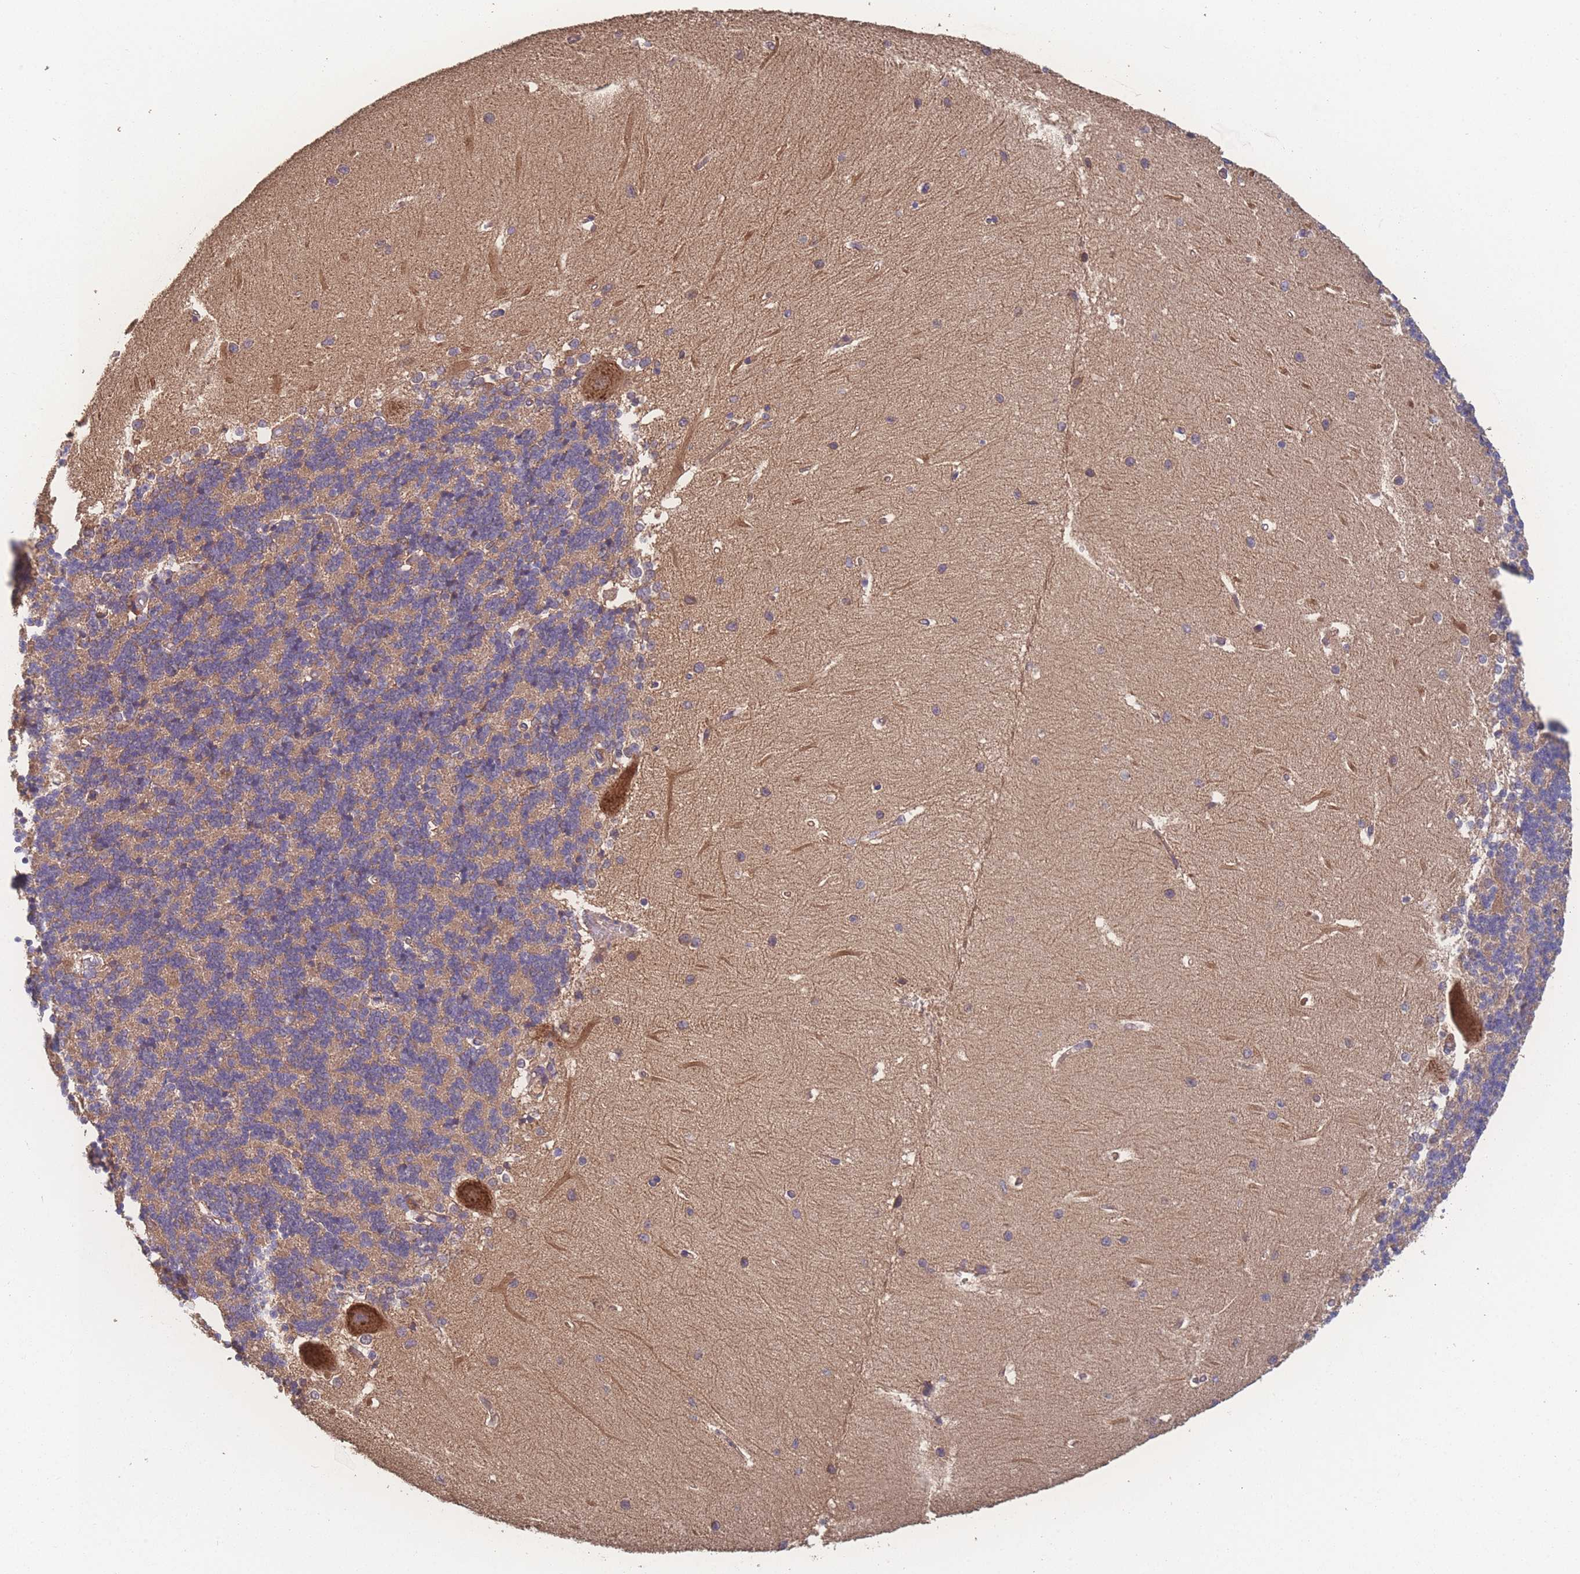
{"staining": {"intensity": "moderate", "quantity": "25%-75%", "location": "cytoplasmic/membranous"}, "tissue": "cerebellum", "cell_type": "Cells in granular layer", "image_type": "normal", "snomed": [{"axis": "morphology", "description": "Normal tissue, NOS"}, {"axis": "topography", "description": "Cerebellum"}], "caption": "Immunohistochemistry (IHC) histopathology image of benign human cerebellum stained for a protein (brown), which demonstrates medium levels of moderate cytoplasmic/membranous staining in about 25%-75% of cells in granular layer.", "gene": "ATXN10", "patient": {"sex": "male", "age": 37}}